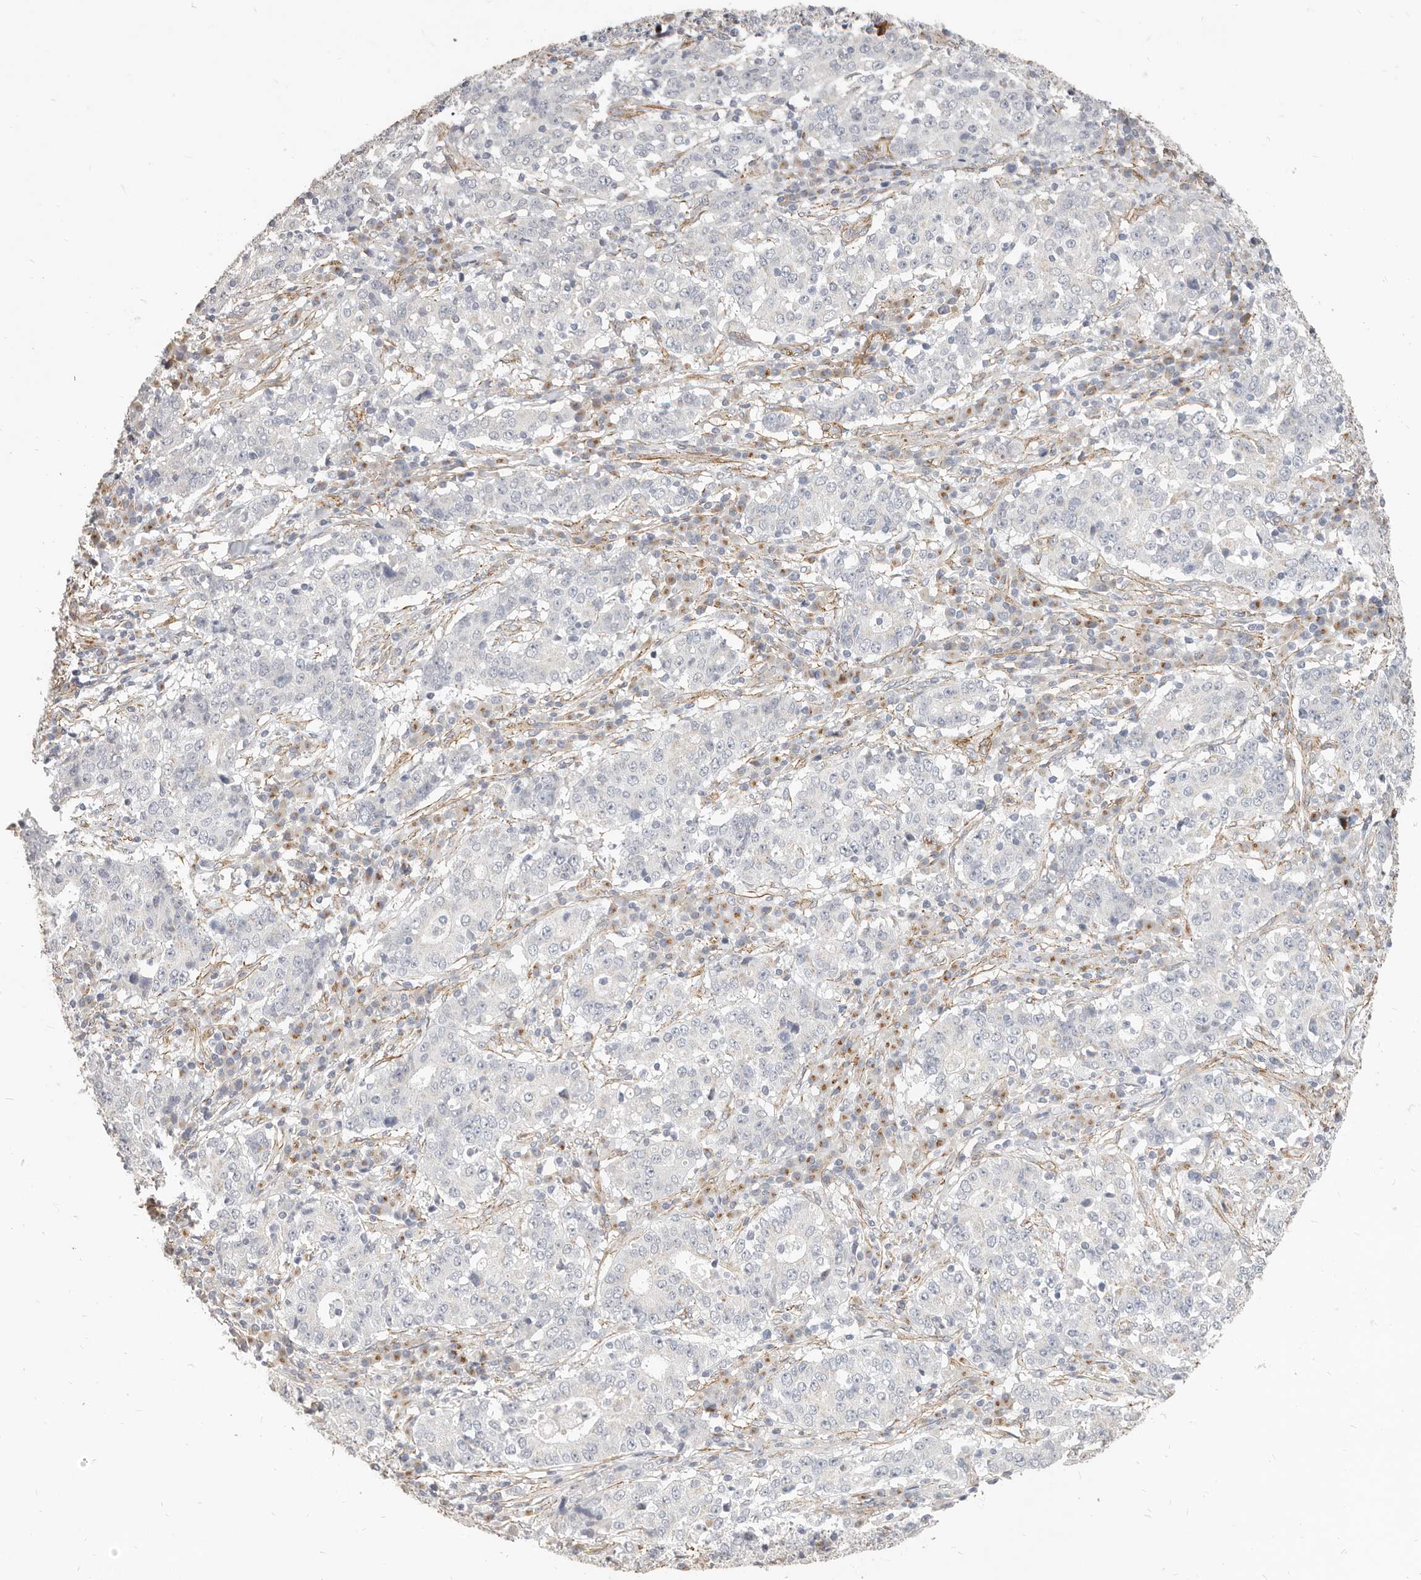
{"staining": {"intensity": "negative", "quantity": "none", "location": "none"}, "tissue": "stomach cancer", "cell_type": "Tumor cells", "image_type": "cancer", "snomed": [{"axis": "morphology", "description": "Adenocarcinoma, NOS"}, {"axis": "topography", "description": "Stomach"}], "caption": "Stomach cancer (adenocarcinoma) stained for a protein using immunohistochemistry shows no positivity tumor cells.", "gene": "RABAC1", "patient": {"sex": "male", "age": 59}}